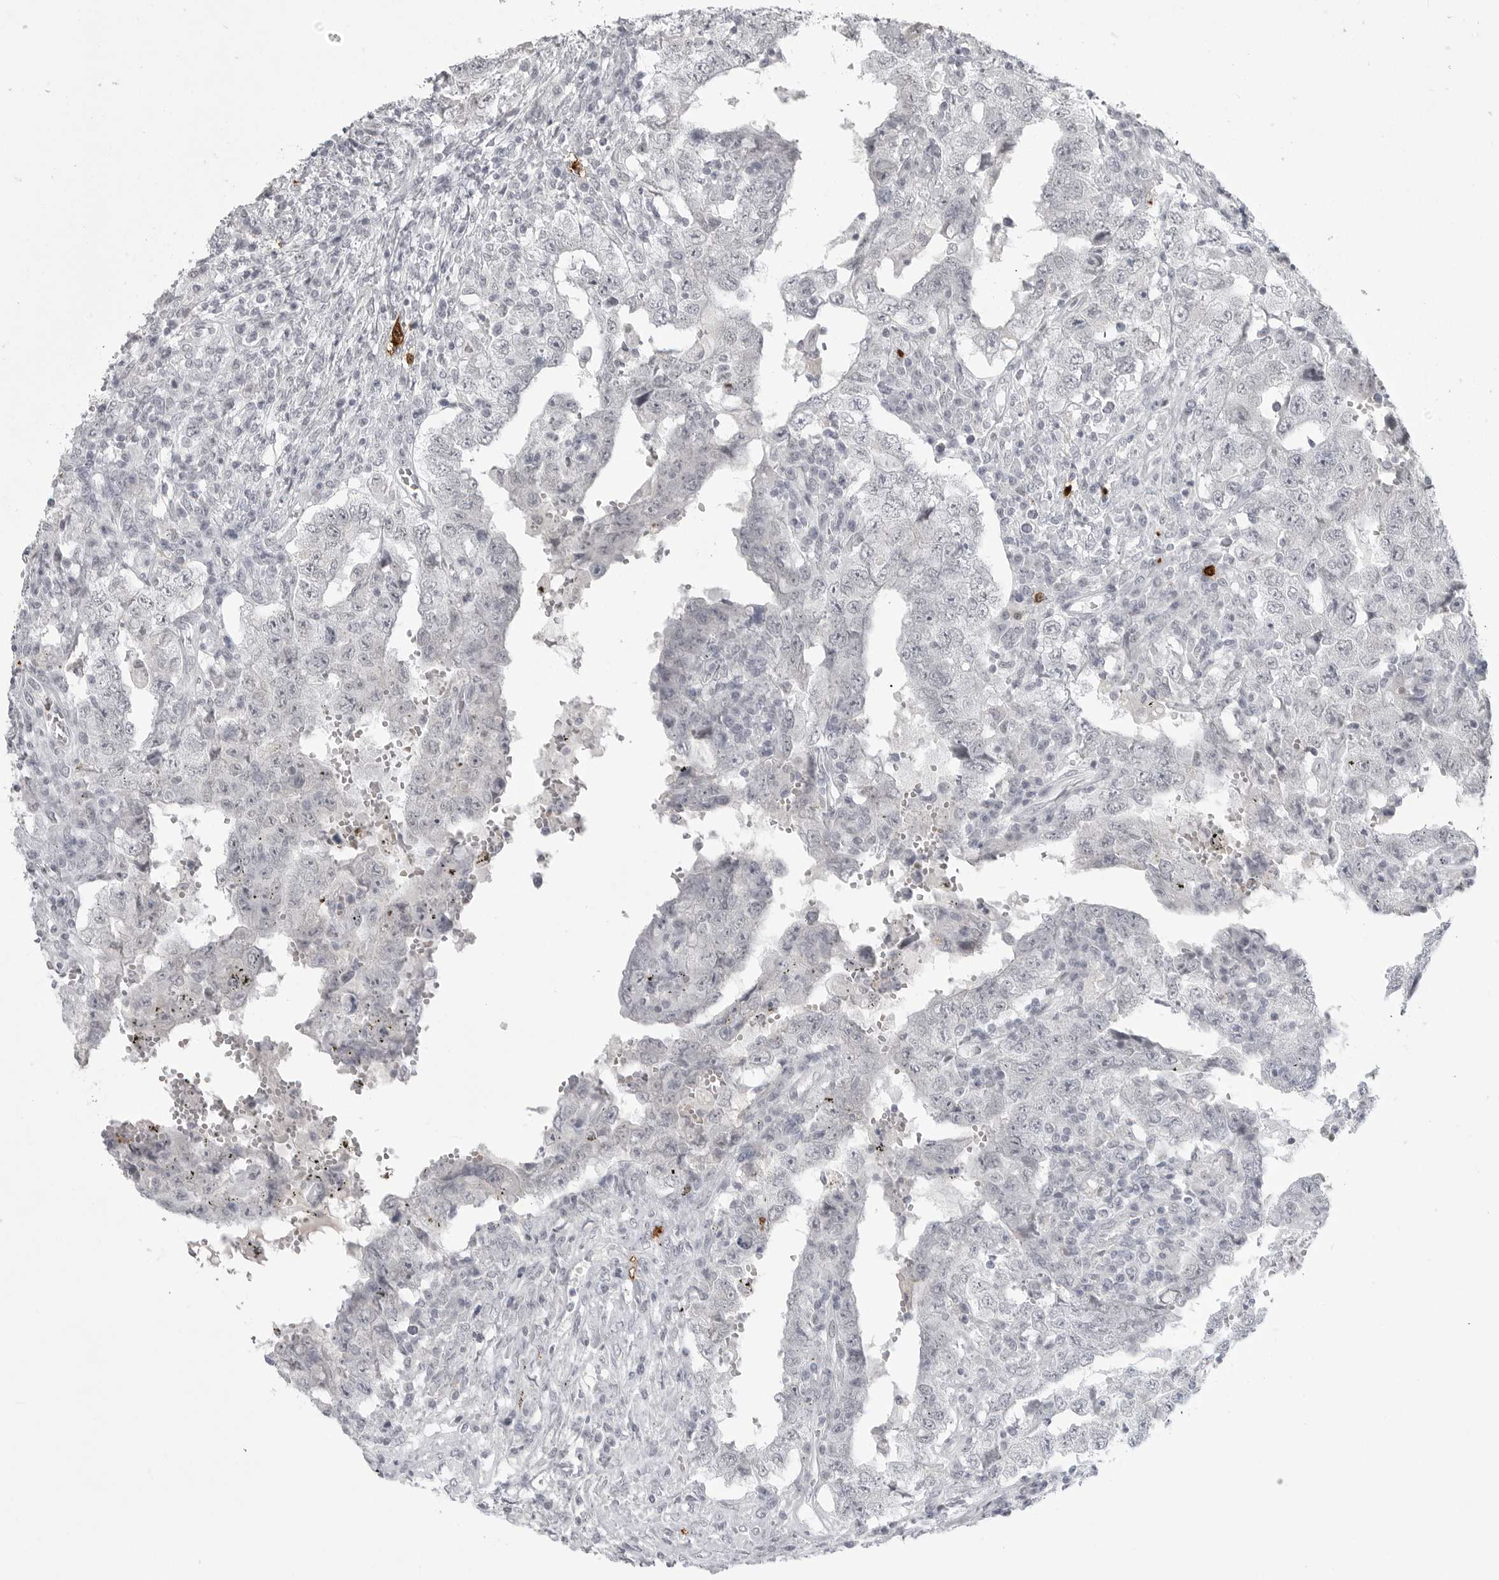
{"staining": {"intensity": "negative", "quantity": "none", "location": "none"}, "tissue": "testis cancer", "cell_type": "Tumor cells", "image_type": "cancer", "snomed": [{"axis": "morphology", "description": "Carcinoma, Embryonal, NOS"}, {"axis": "topography", "description": "Testis"}], "caption": "Immunohistochemistry of testis cancer (embryonal carcinoma) shows no expression in tumor cells.", "gene": "TCTN3", "patient": {"sex": "male", "age": 26}}